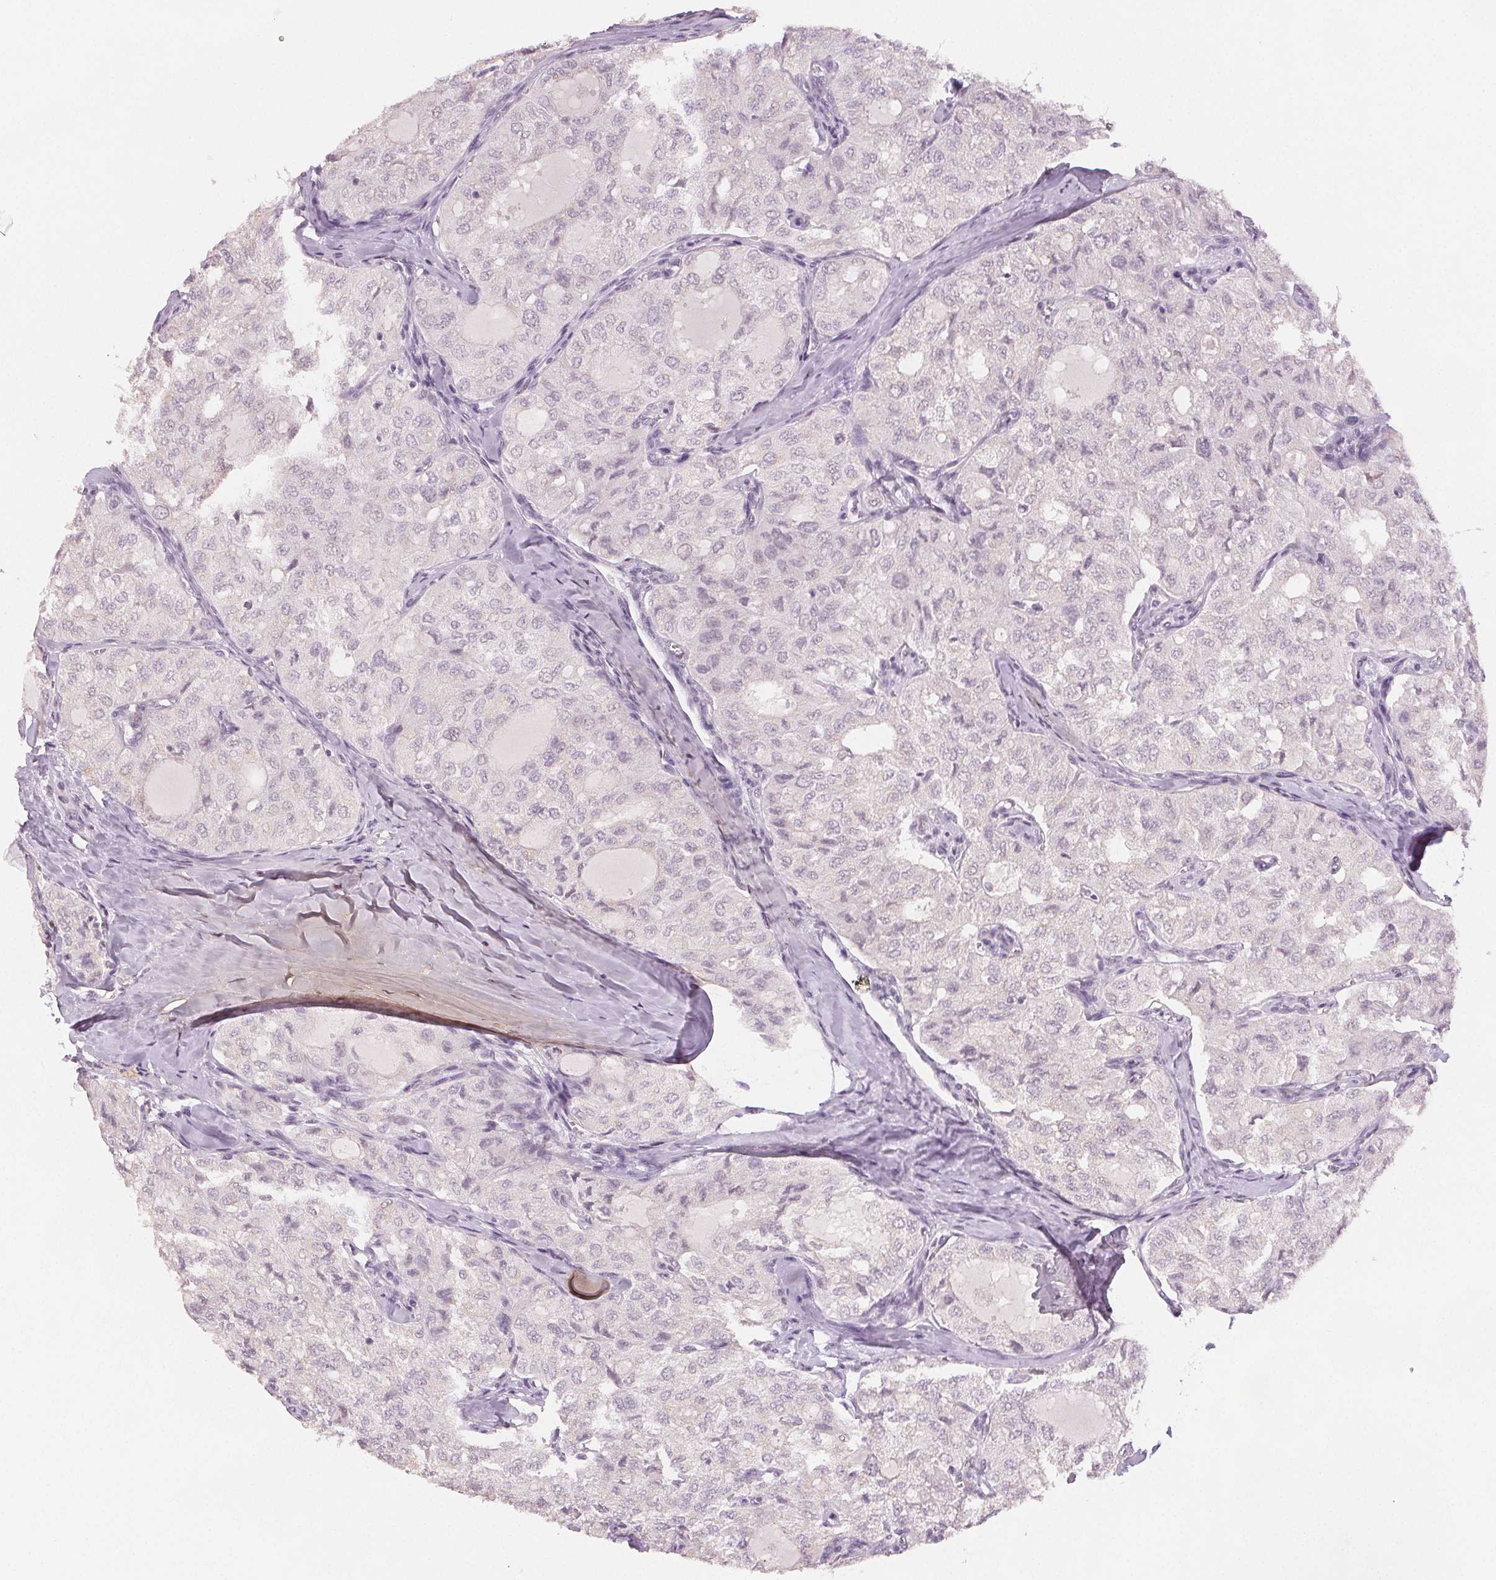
{"staining": {"intensity": "negative", "quantity": "none", "location": "none"}, "tissue": "thyroid cancer", "cell_type": "Tumor cells", "image_type": "cancer", "snomed": [{"axis": "morphology", "description": "Follicular adenoma carcinoma, NOS"}, {"axis": "topography", "description": "Thyroid gland"}], "caption": "Thyroid cancer (follicular adenoma carcinoma) stained for a protein using immunohistochemistry (IHC) reveals no positivity tumor cells.", "gene": "SCGN", "patient": {"sex": "male", "age": 75}}